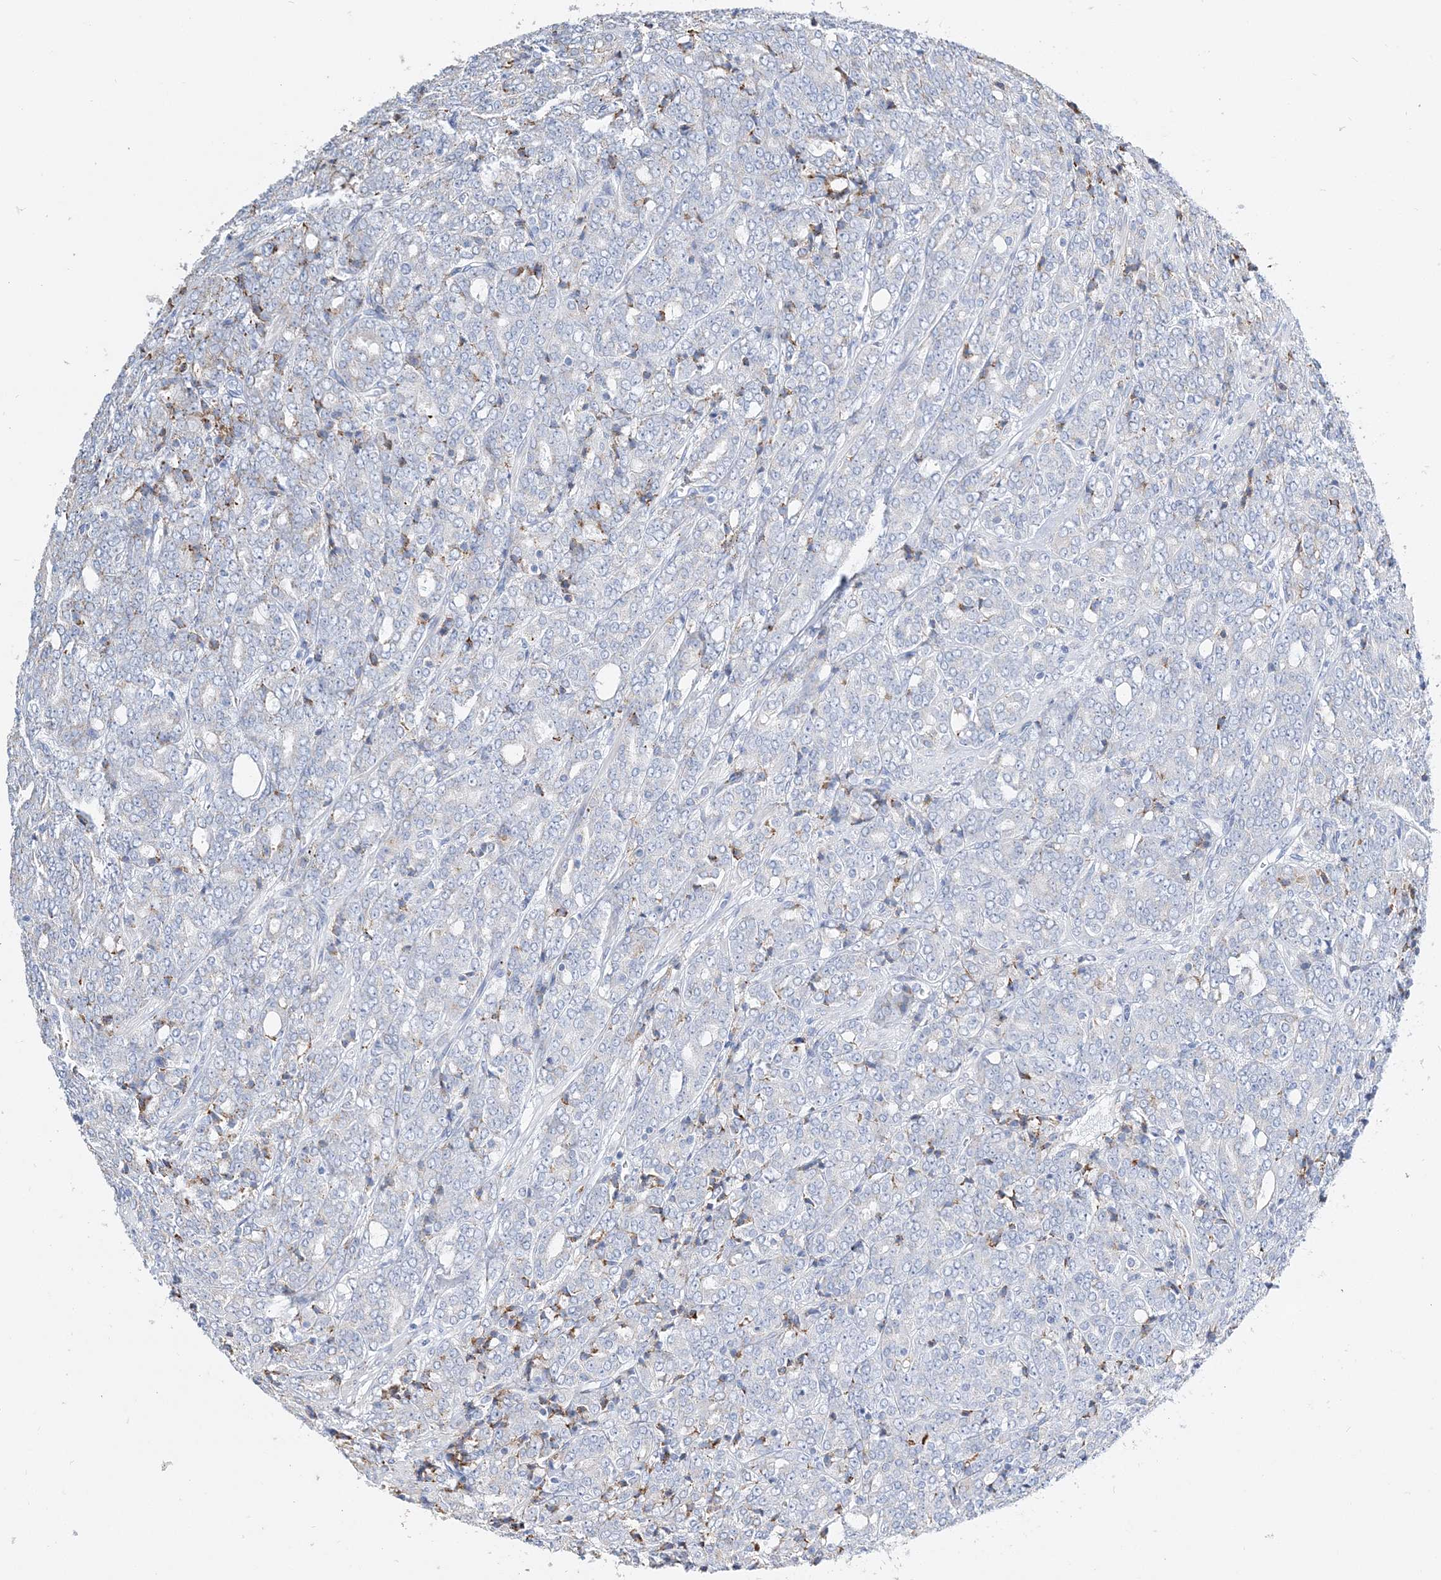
{"staining": {"intensity": "negative", "quantity": "none", "location": "none"}, "tissue": "prostate cancer", "cell_type": "Tumor cells", "image_type": "cancer", "snomed": [{"axis": "morphology", "description": "Adenocarcinoma, High grade"}, {"axis": "topography", "description": "Prostate"}], "caption": "Prostate cancer was stained to show a protein in brown. There is no significant positivity in tumor cells.", "gene": "TSPYL6", "patient": {"sex": "male", "age": 62}}